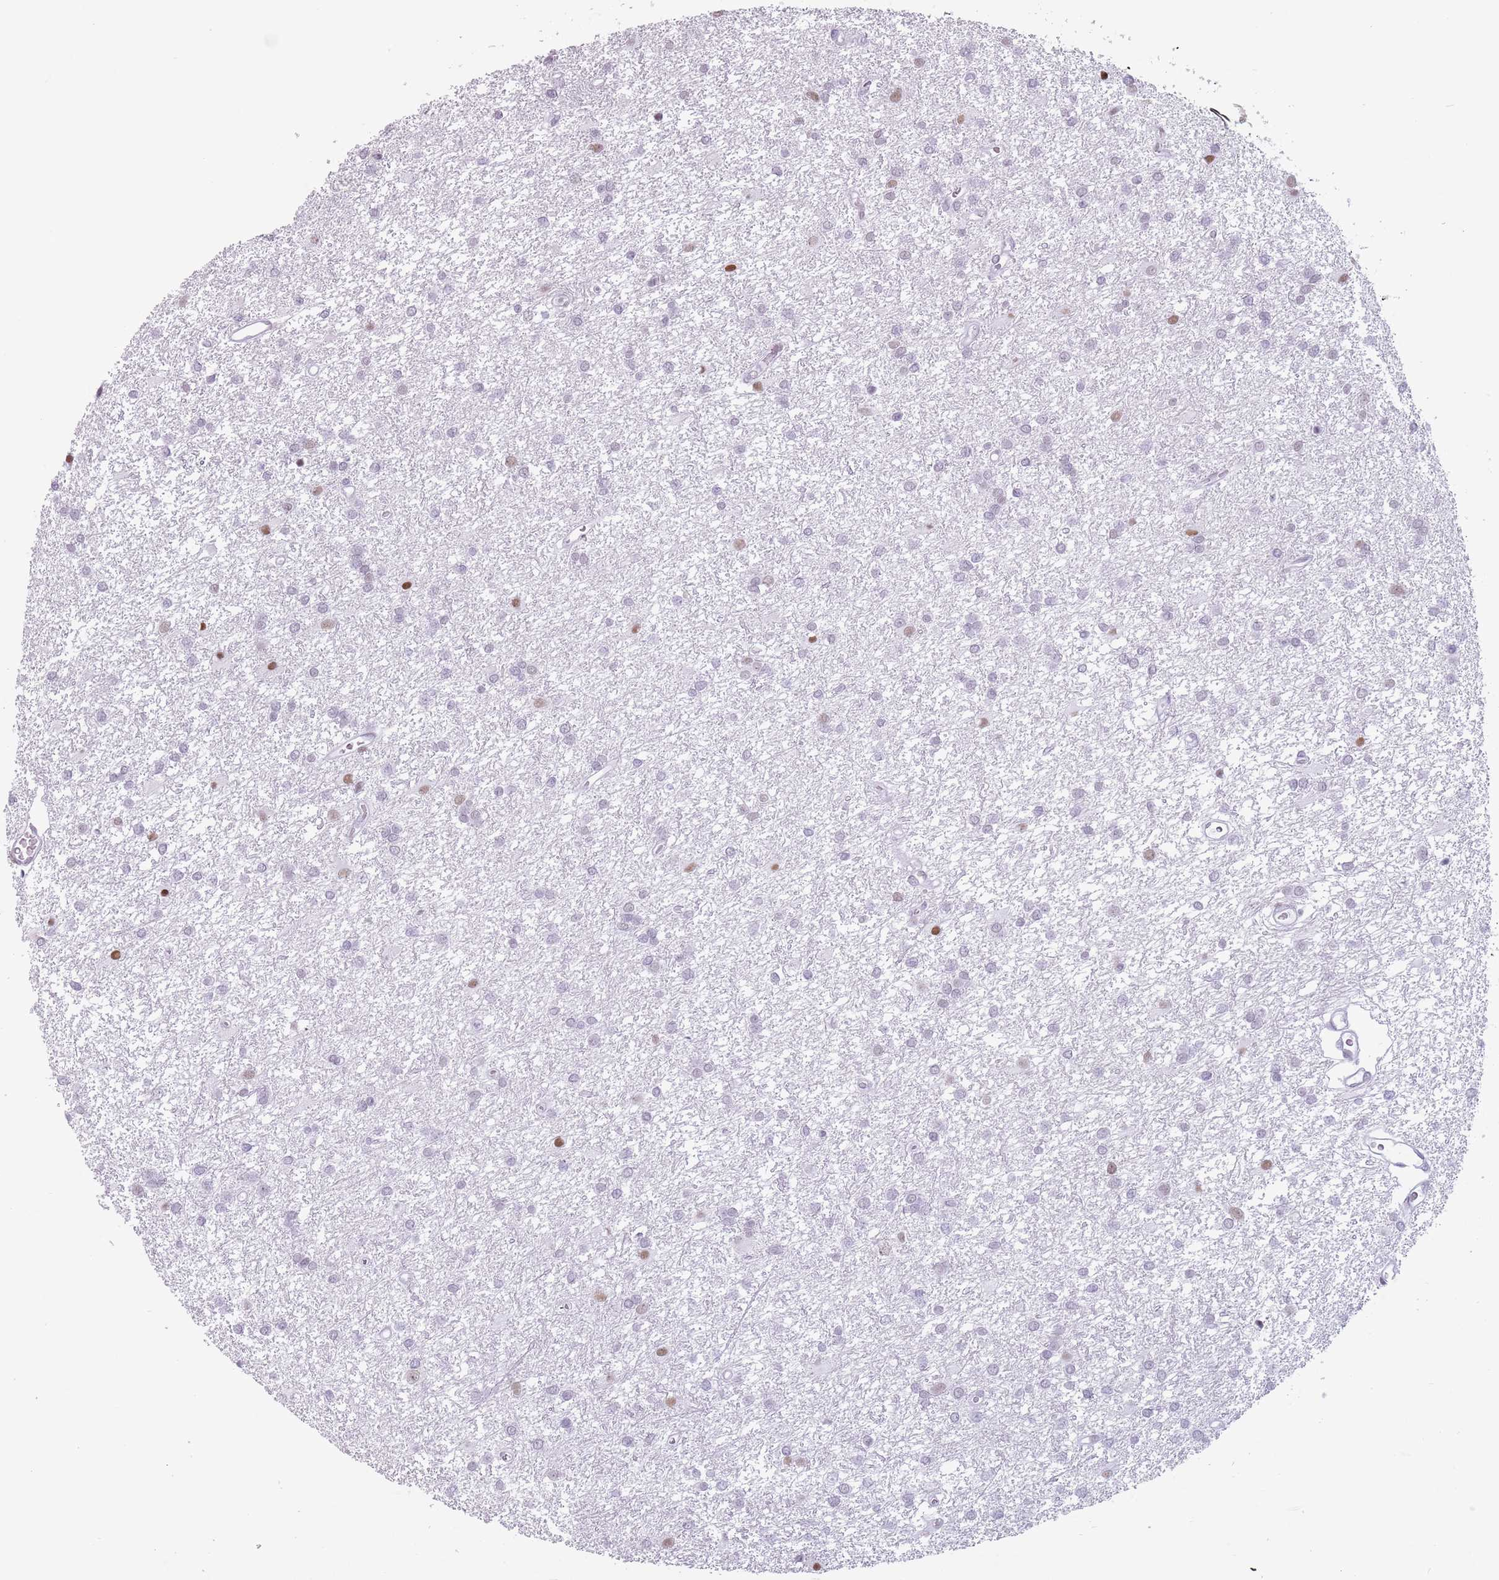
{"staining": {"intensity": "moderate", "quantity": "<25%", "location": "nuclear"}, "tissue": "glioma", "cell_type": "Tumor cells", "image_type": "cancer", "snomed": [{"axis": "morphology", "description": "Glioma, malignant, High grade"}, {"axis": "topography", "description": "Brain"}], "caption": "A brown stain labels moderate nuclear positivity of a protein in malignant glioma (high-grade) tumor cells.", "gene": "FAM104B", "patient": {"sex": "female", "age": 50}}